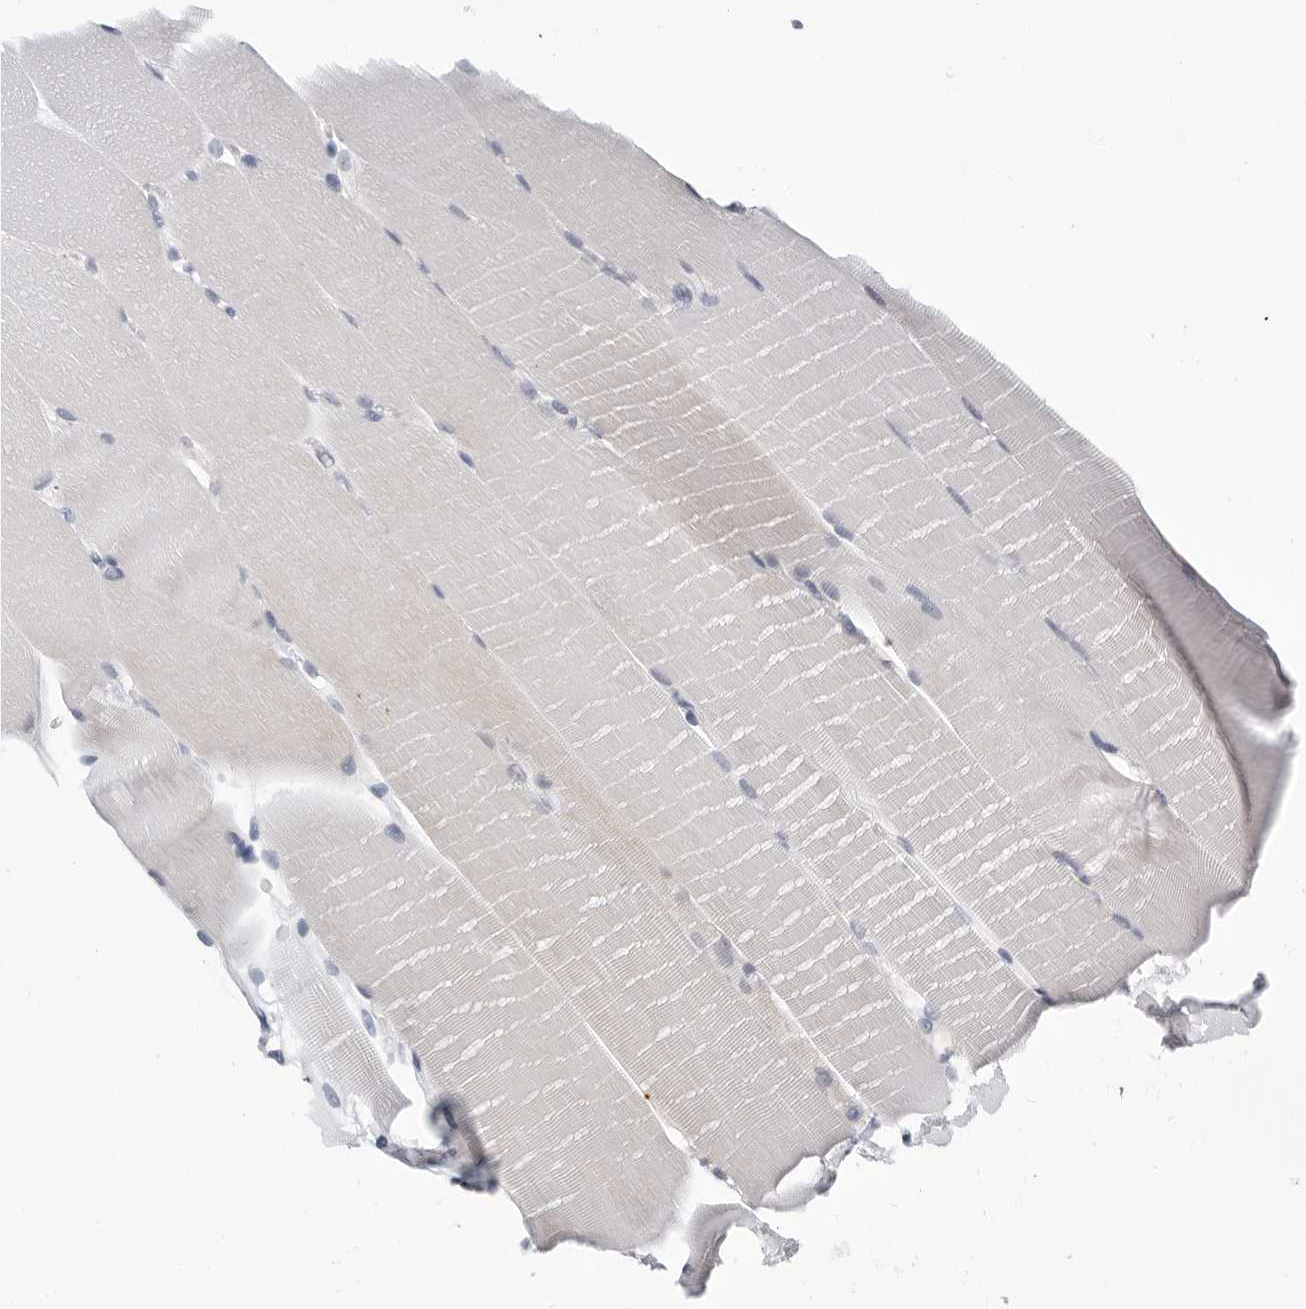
{"staining": {"intensity": "negative", "quantity": "none", "location": "none"}, "tissue": "skeletal muscle", "cell_type": "Myocytes", "image_type": "normal", "snomed": [{"axis": "morphology", "description": "Normal tissue, NOS"}, {"axis": "topography", "description": "Skeletal muscle"}, {"axis": "topography", "description": "Parathyroid gland"}], "caption": "Benign skeletal muscle was stained to show a protein in brown. There is no significant expression in myocytes. (Stains: DAB IHC with hematoxylin counter stain, Microscopy: brightfield microscopy at high magnification).", "gene": "ZNF502", "patient": {"sex": "female", "age": 37}}